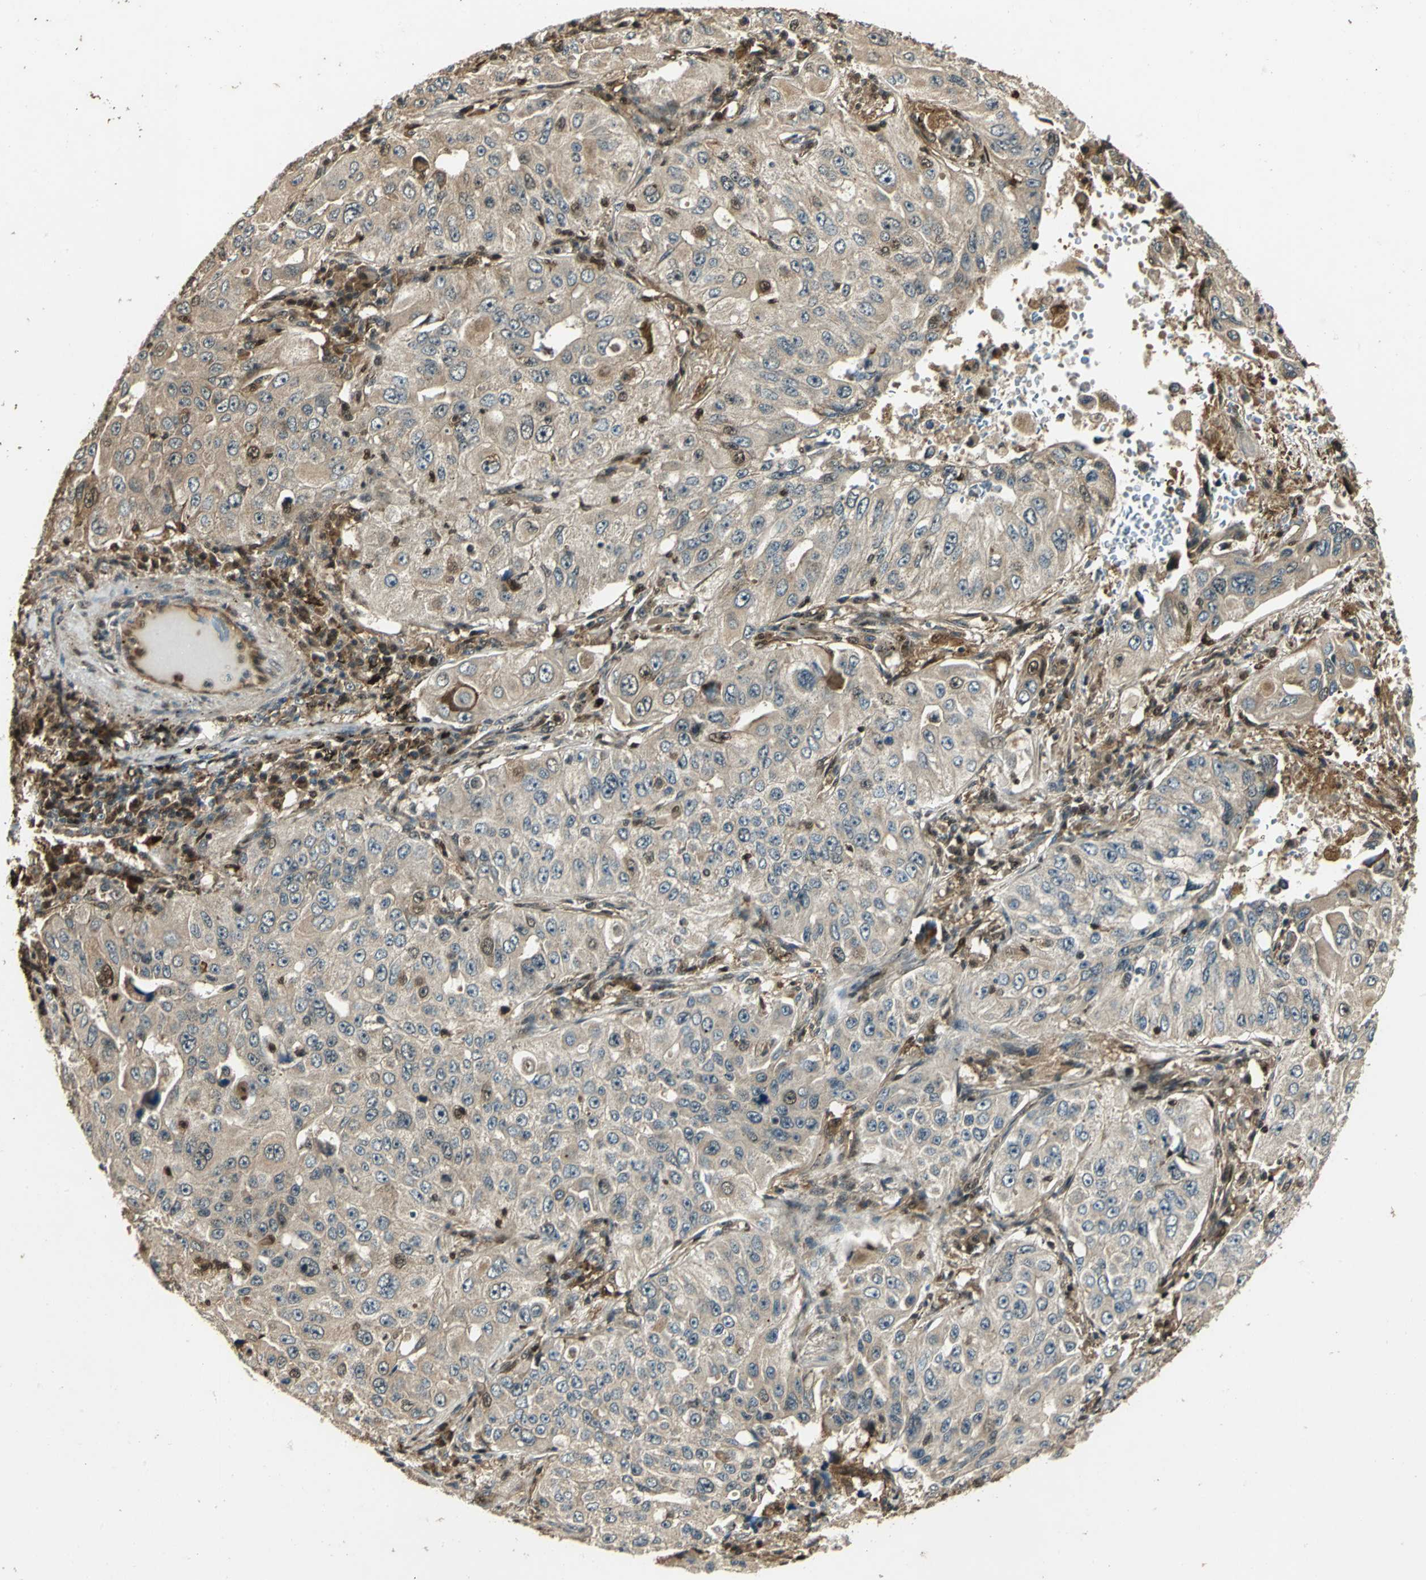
{"staining": {"intensity": "weak", "quantity": ">75%", "location": "cytoplasmic/membranous"}, "tissue": "lung cancer", "cell_type": "Tumor cells", "image_type": "cancer", "snomed": [{"axis": "morphology", "description": "Adenocarcinoma, NOS"}, {"axis": "topography", "description": "Lung"}], "caption": "A brown stain shows weak cytoplasmic/membranous positivity of a protein in human lung adenocarcinoma tumor cells. The staining was performed using DAB (3,3'-diaminobenzidine) to visualize the protein expression in brown, while the nuclei were stained in blue with hematoxylin (Magnification: 20x).", "gene": "PPP1R13L", "patient": {"sex": "male", "age": 84}}